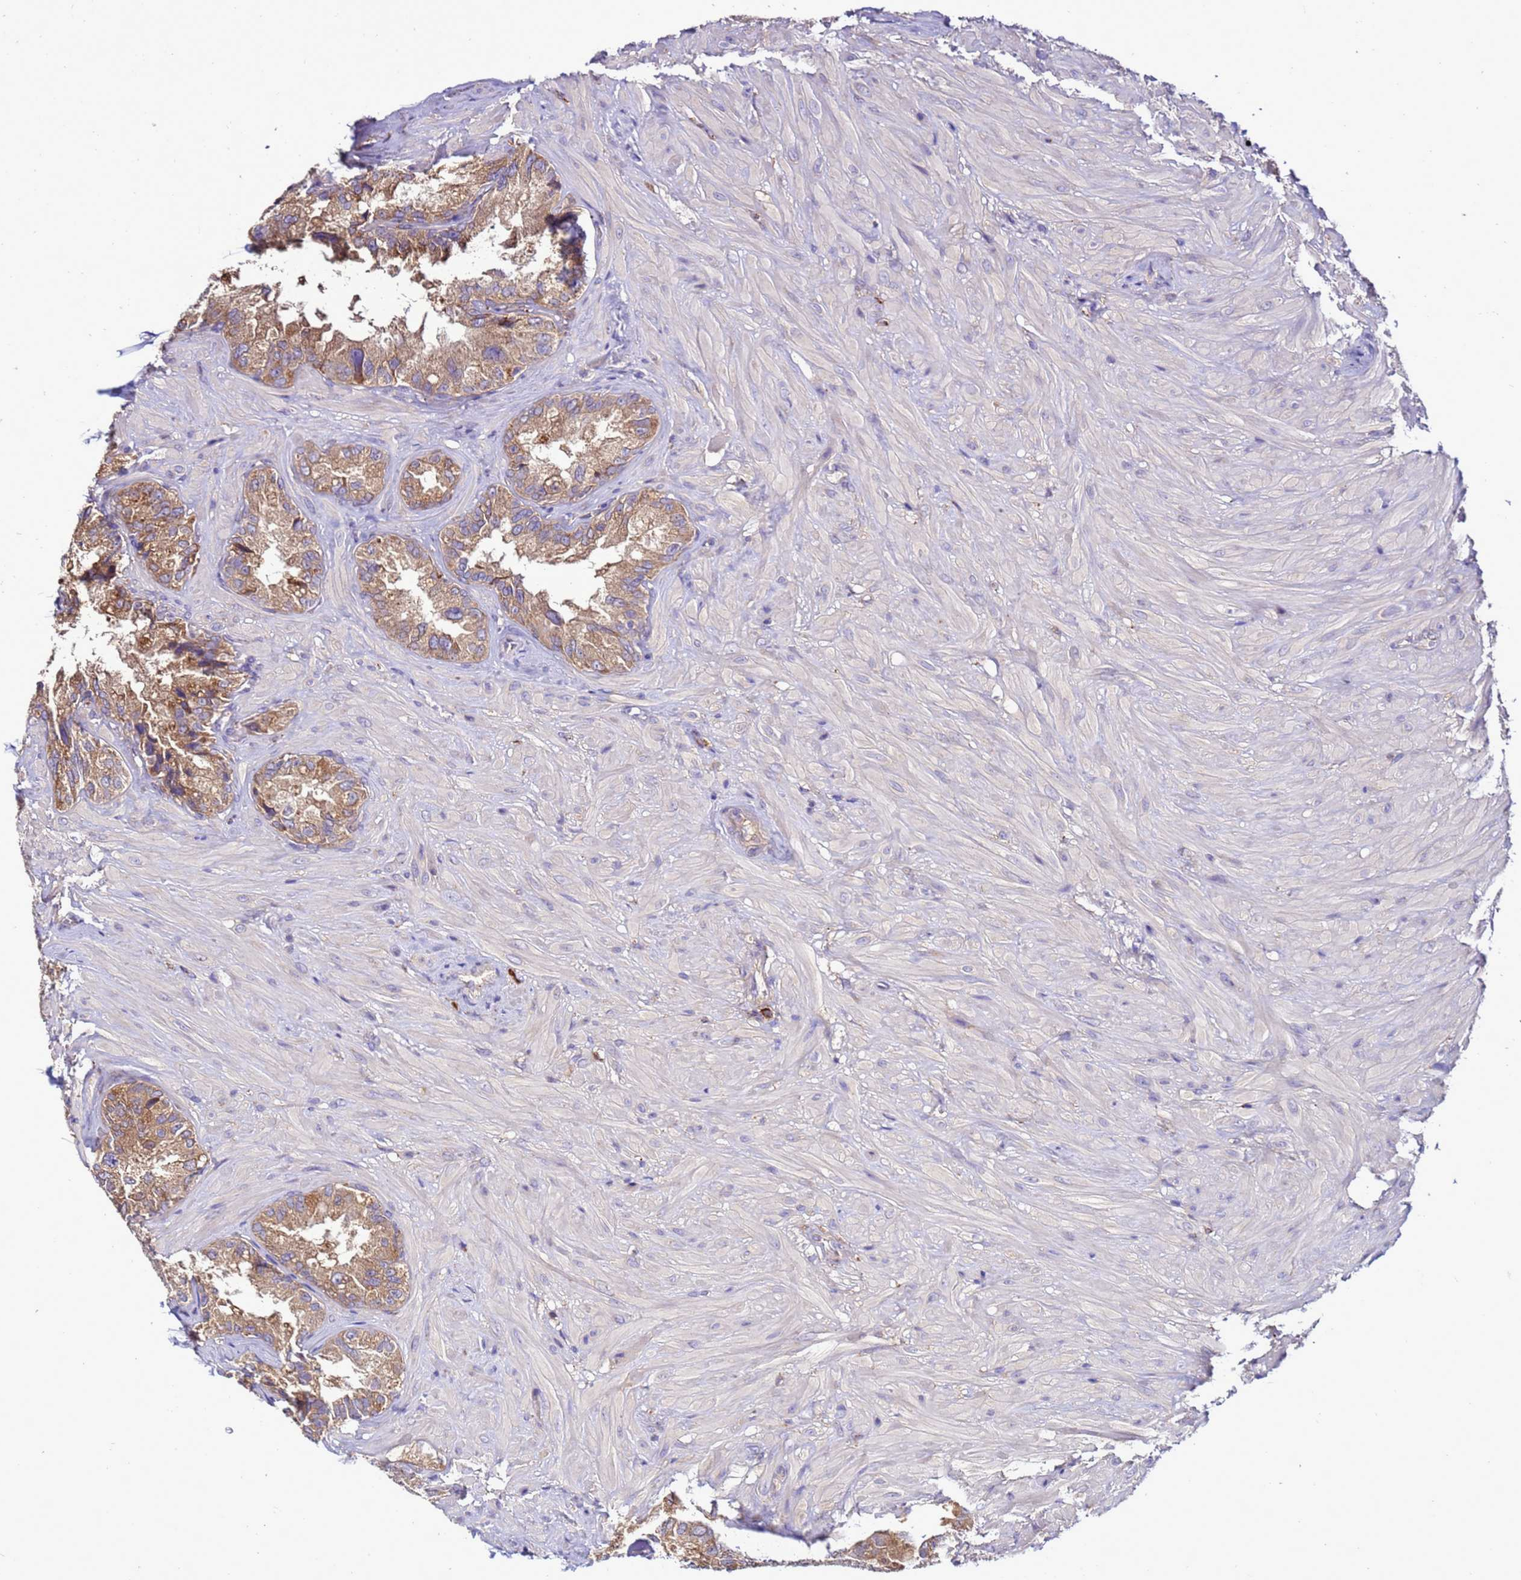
{"staining": {"intensity": "moderate", "quantity": "25%-75%", "location": "cytoplasmic/membranous"}, "tissue": "seminal vesicle", "cell_type": "Glandular cells", "image_type": "normal", "snomed": [{"axis": "morphology", "description": "Normal tissue, NOS"}, {"axis": "topography", "description": "Seminal veicle"}, {"axis": "topography", "description": "Peripheral nerve tissue"}], "caption": "The histopathology image shows a brown stain indicating the presence of a protein in the cytoplasmic/membranous of glandular cells in seminal vesicle. (IHC, brightfield microscopy, high magnification).", "gene": "ANTKMT", "patient": {"sex": "male", "age": 67}}